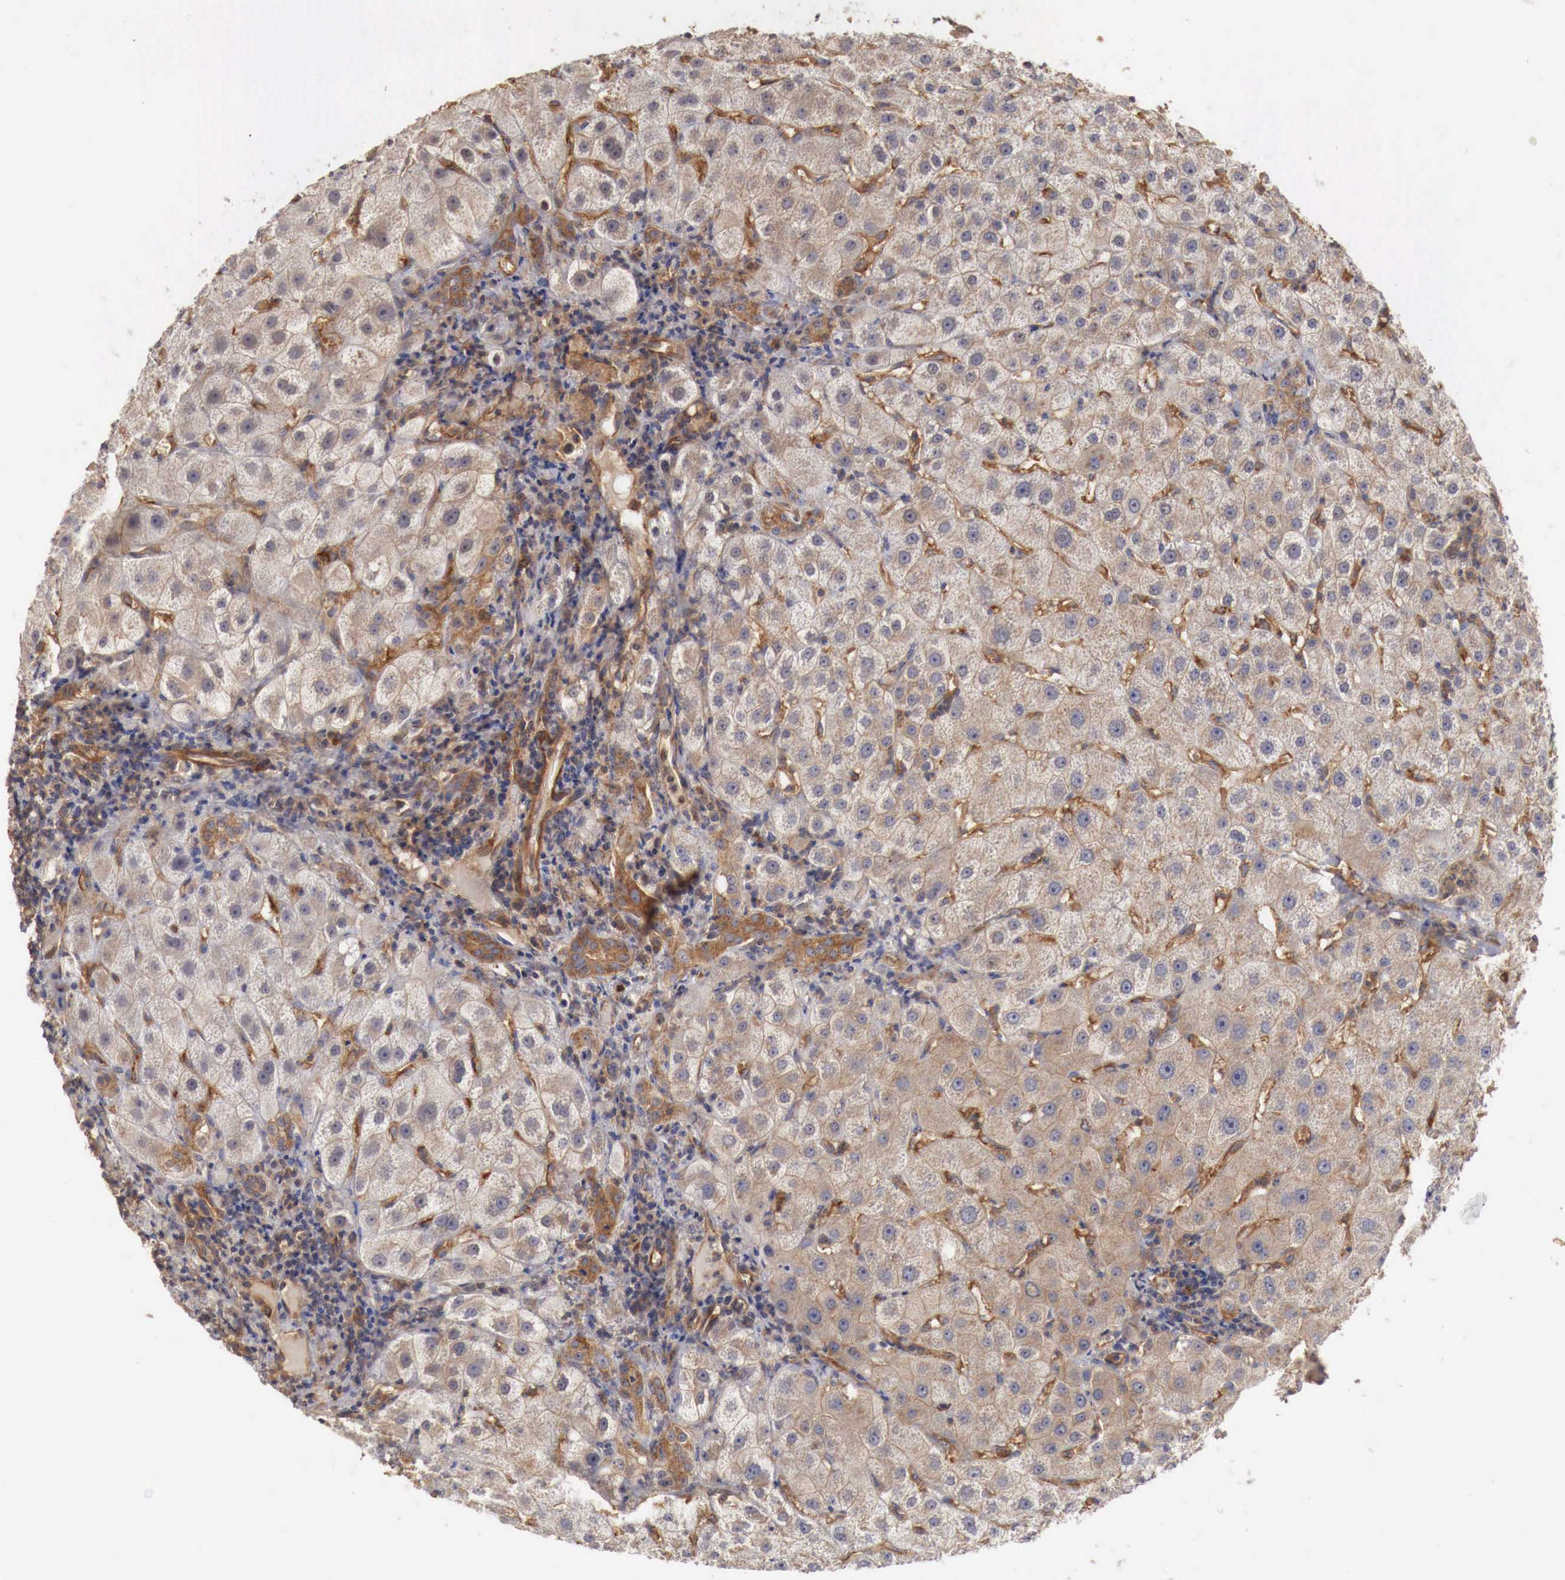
{"staining": {"intensity": "moderate", "quantity": ">75%", "location": "cytoplasmic/membranous"}, "tissue": "liver", "cell_type": "Cholangiocytes", "image_type": "normal", "snomed": [{"axis": "morphology", "description": "Normal tissue, NOS"}, {"axis": "topography", "description": "Liver"}], "caption": "High-power microscopy captured an immunohistochemistry histopathology image of benign liver, revealing moderate cytoplasmic/membranous positivity in about >75% of cholangiocytes. Immunohistochemistry (ihc) stains the protein of interest in brown and the nuclei are stained blue.", "gene": "ARMCX4", "patient": {"sex": "female", "age": 79}}